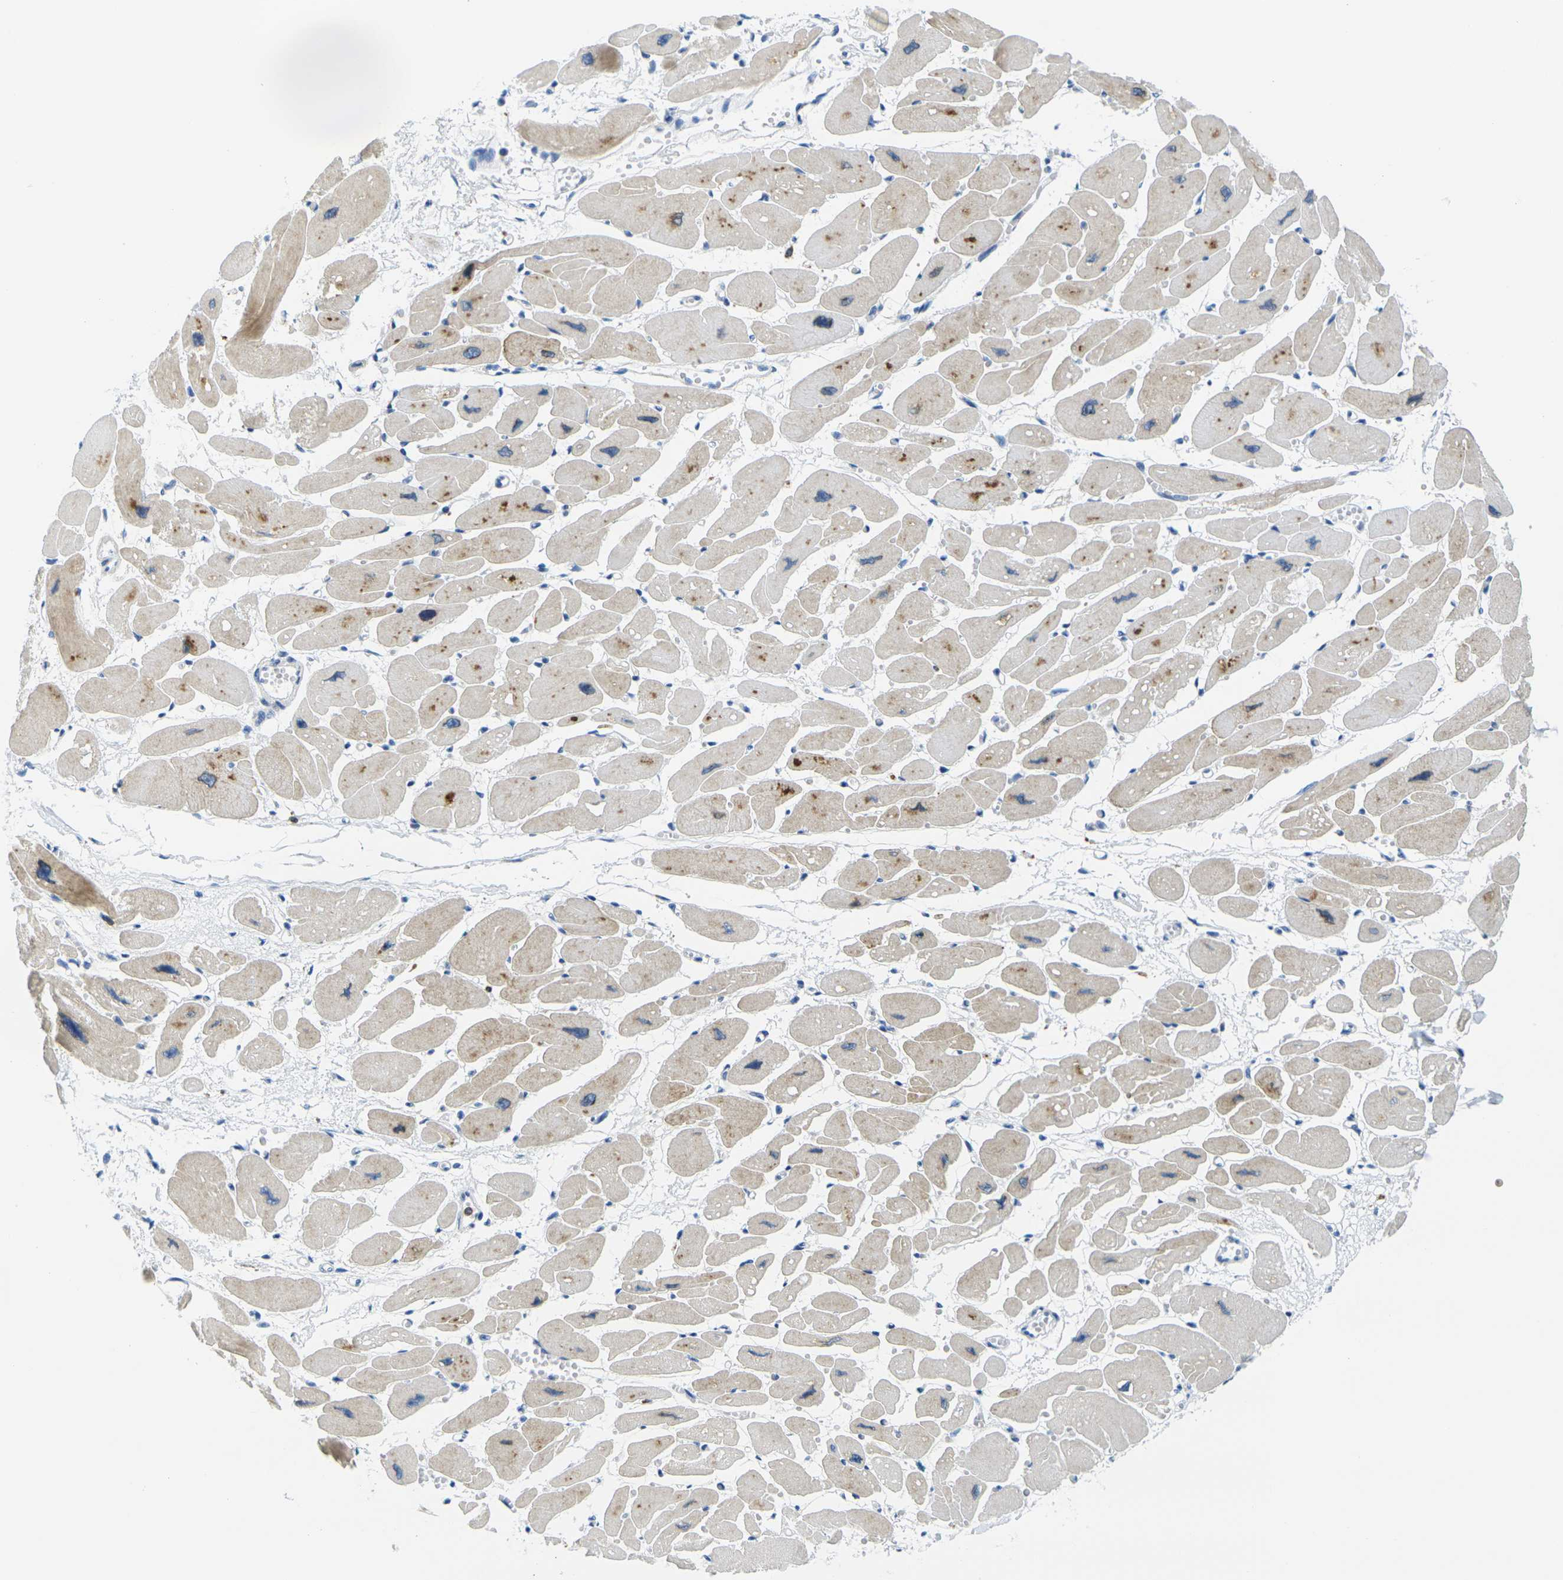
{"staining": {"intensity": "moderate", "quantity": ">75%", "location": "cytoplasmic/membranous"}, "tissue": "heart muscle", "cell_type": "Cardiomyocytes", "image_type": "normal", "snomed": [{"axis": "morphology", "description": "Normal tissue, NOS"}, {"axis": "topography", "description": "Heart"}], "caption": "Heart muscle stained with immunohistochemistry reveals moderate cytoplasmic/membranous expression in about >75% of cardiomyocytes. The staining was performed using DAB (3,3'-diaminobenzidine), with brown indicating positive protein expression. Nuclei are stained blue with hematoxylin.", "gene": "CD3D", "patient": {"sex": "female", "age": 54}}